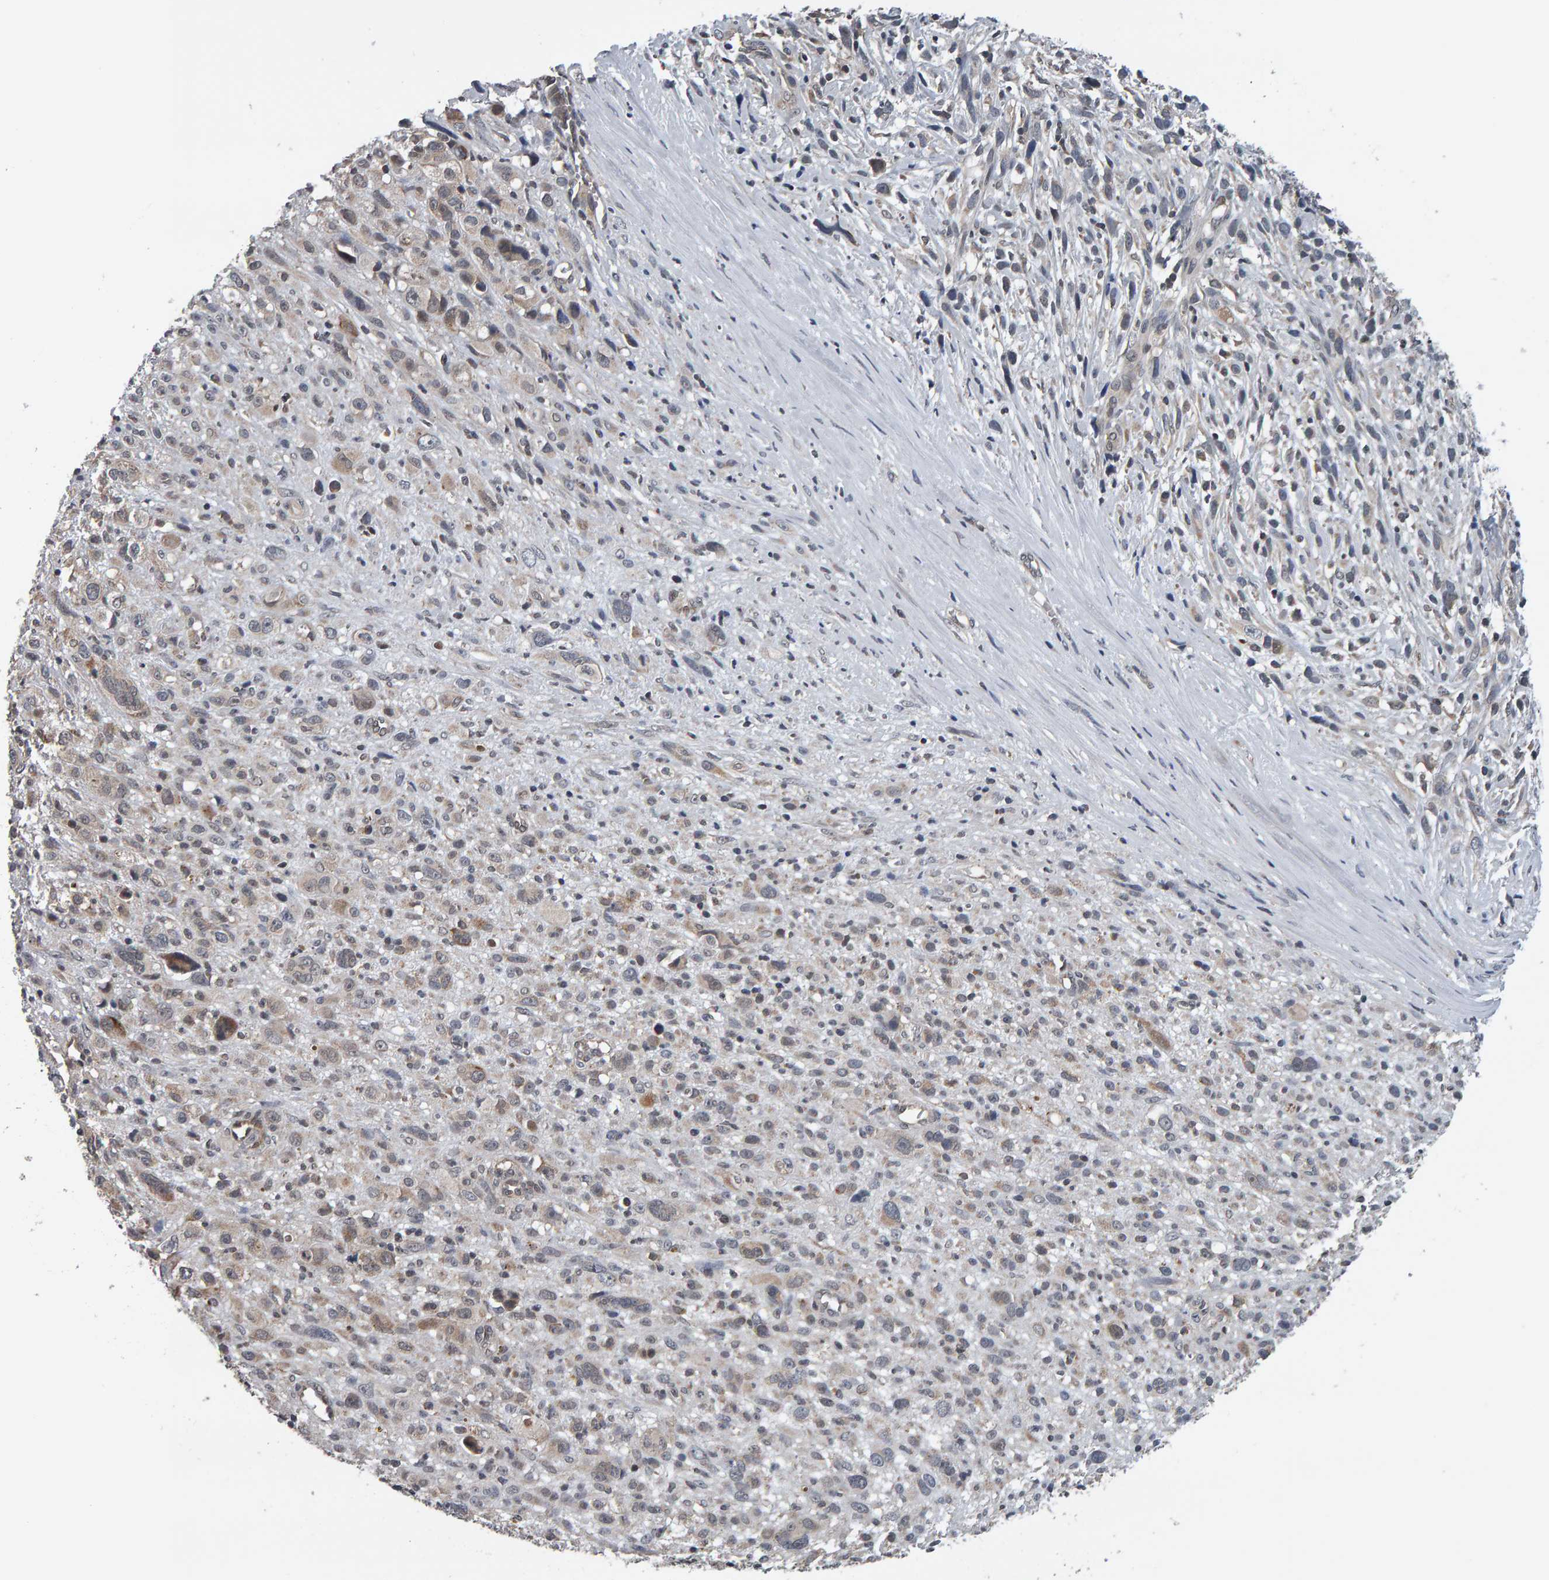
{"staining": {"intensity": "weak", "quantity": "<25%", "location": "cytoplasmic/membranous"}, "tissue": "melanoma", "cell_type": "Tumor cells", "image_type": "cancer", "snomed": [{"axis": "morphology", "description": "Malignant melanoma, NOS"}, {"axis": "topography", "description": "Skin"}], "caption": "The micrograph reveals no staining of tumor cells in malignant melanoma.", "gene": "COASY", "patient": {"sex": "female", "age": 55}}